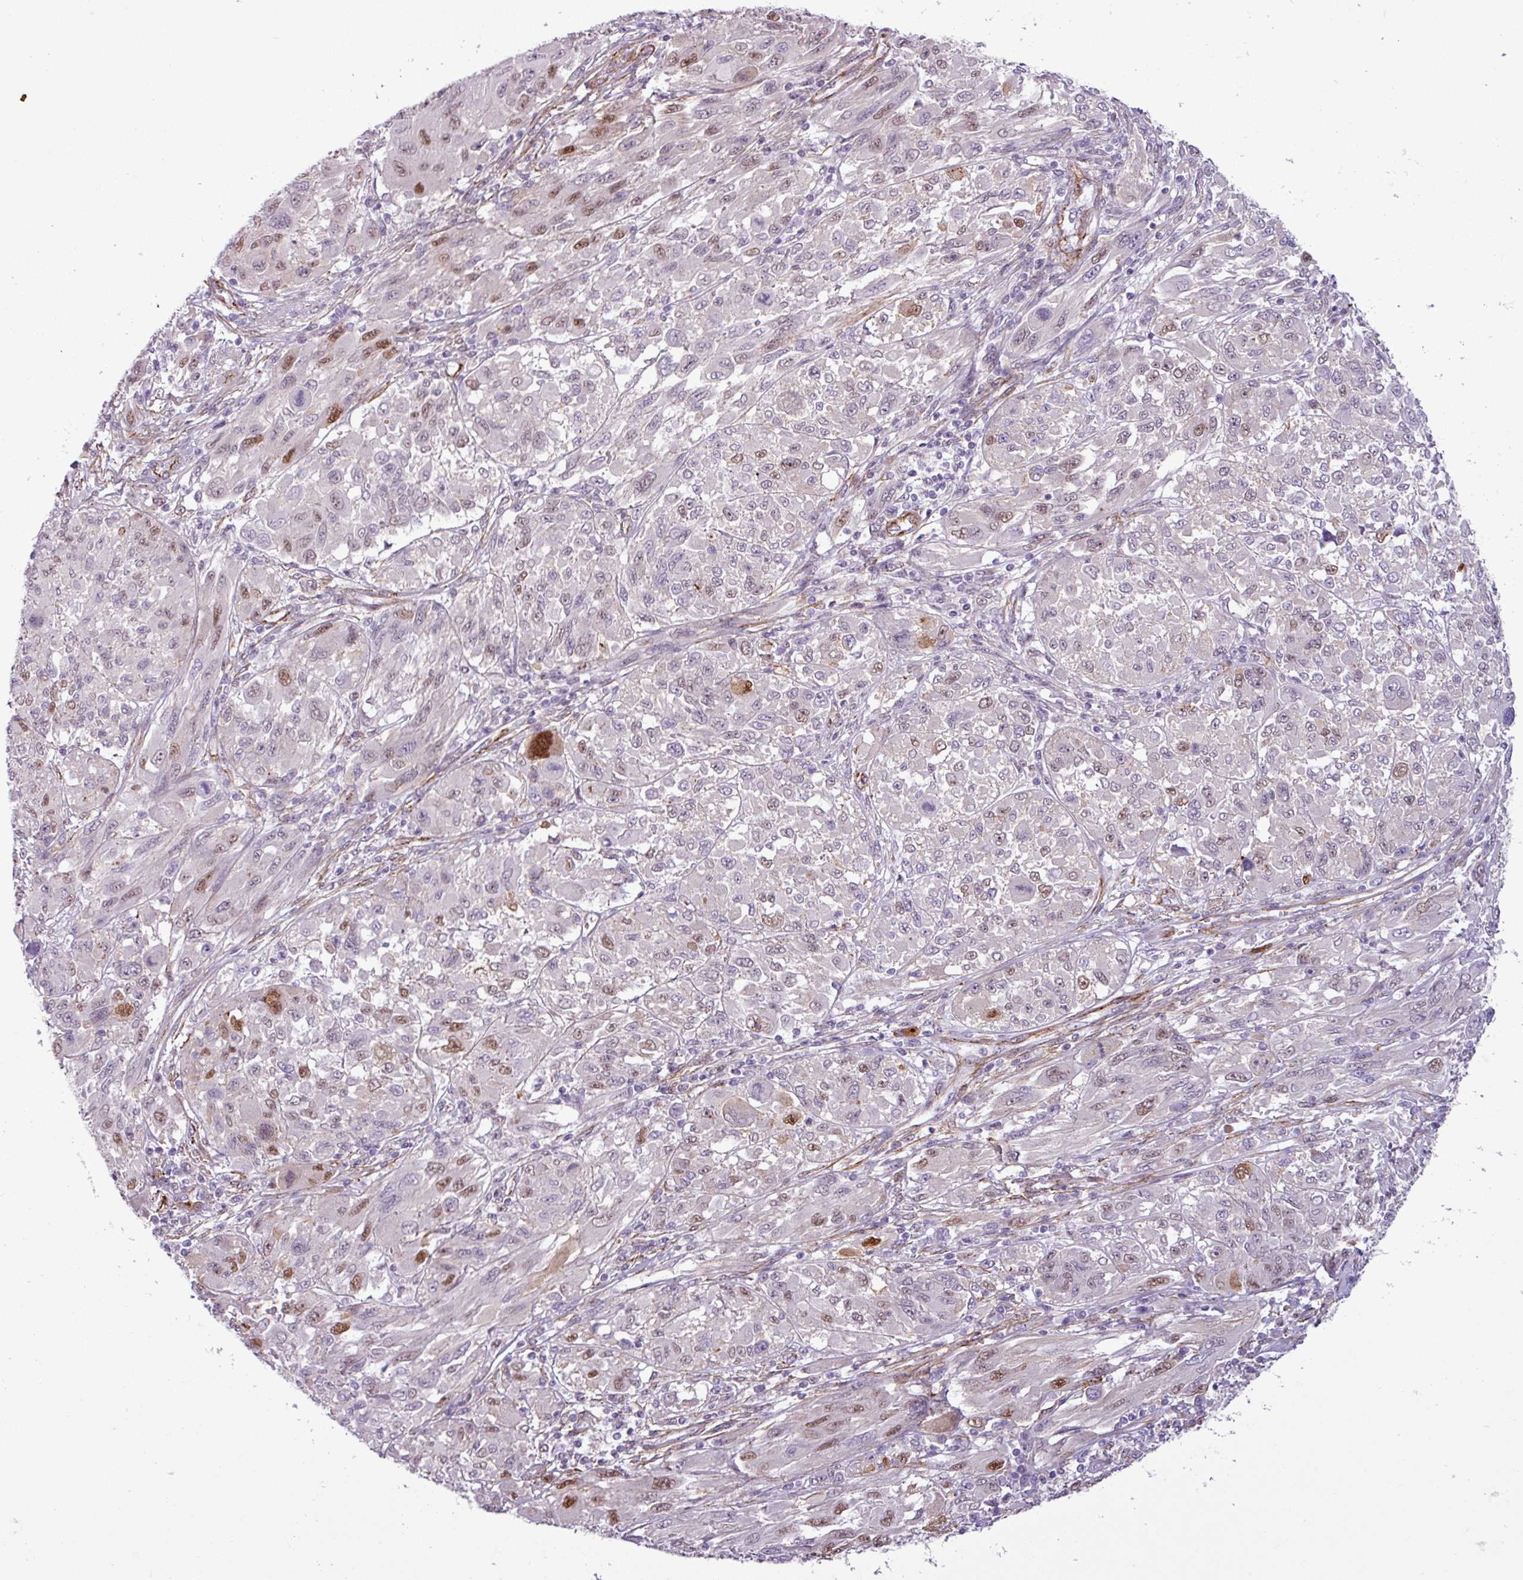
{"staining": {"intensity": "moderate", "quantity": "<25%", "location": "nuclear"}, "tissue": "melanoma", "cell_type": "Tumor cells", "image_type": "cancer", "snomed": [{"axis": "morphology", "description": "Malignant melanoma, NOS"}, {"axis": "topography", "description": "Skin"}], "caption": "Human malignant melanoma stained for a protein (brown) exhibits moderate nuclear positive expression in about <25% of tumor cells.", "gene": "ATP10A", "patient": {"sex": "female", "age": 91}}